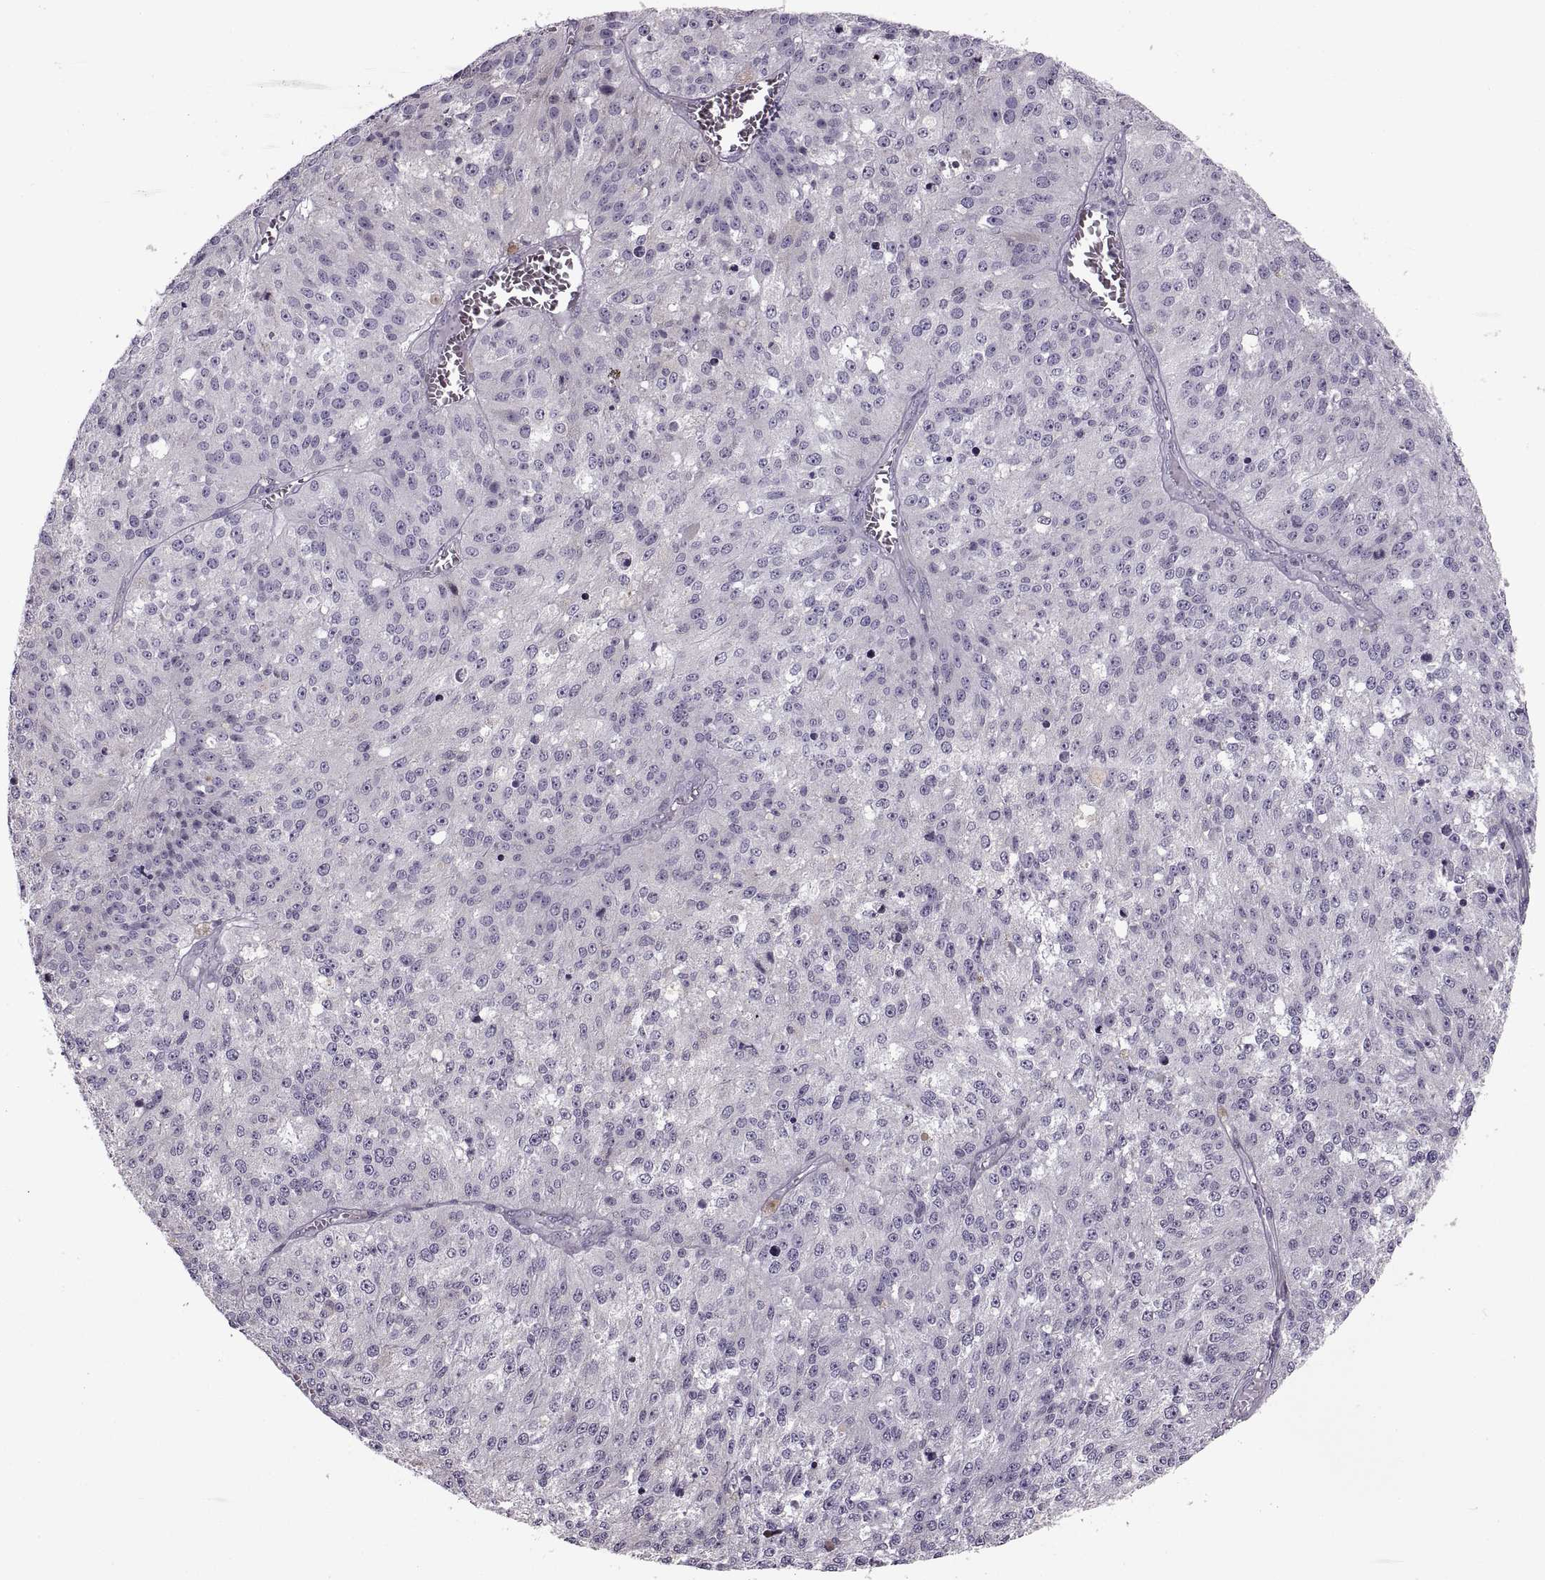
{"staining": {"intensity": "negative", "quantity": "none", "location": "none"}, "tissue": "melanoma", "cell_type": "Tumor cells", "image_type": "cancer", "snomed": [{"axis": "morphology", "description": "Malignant melanoma, Metastatic site"}, {"axis": "topography", "description": "Lymph node"}], "caption": "Human malignant melanoma (metastatic site) stained for a protein using IHC shows no positivity in tumor cells.", "gene": "LETM2", "patient": {"sex": "female", "age": 64}}